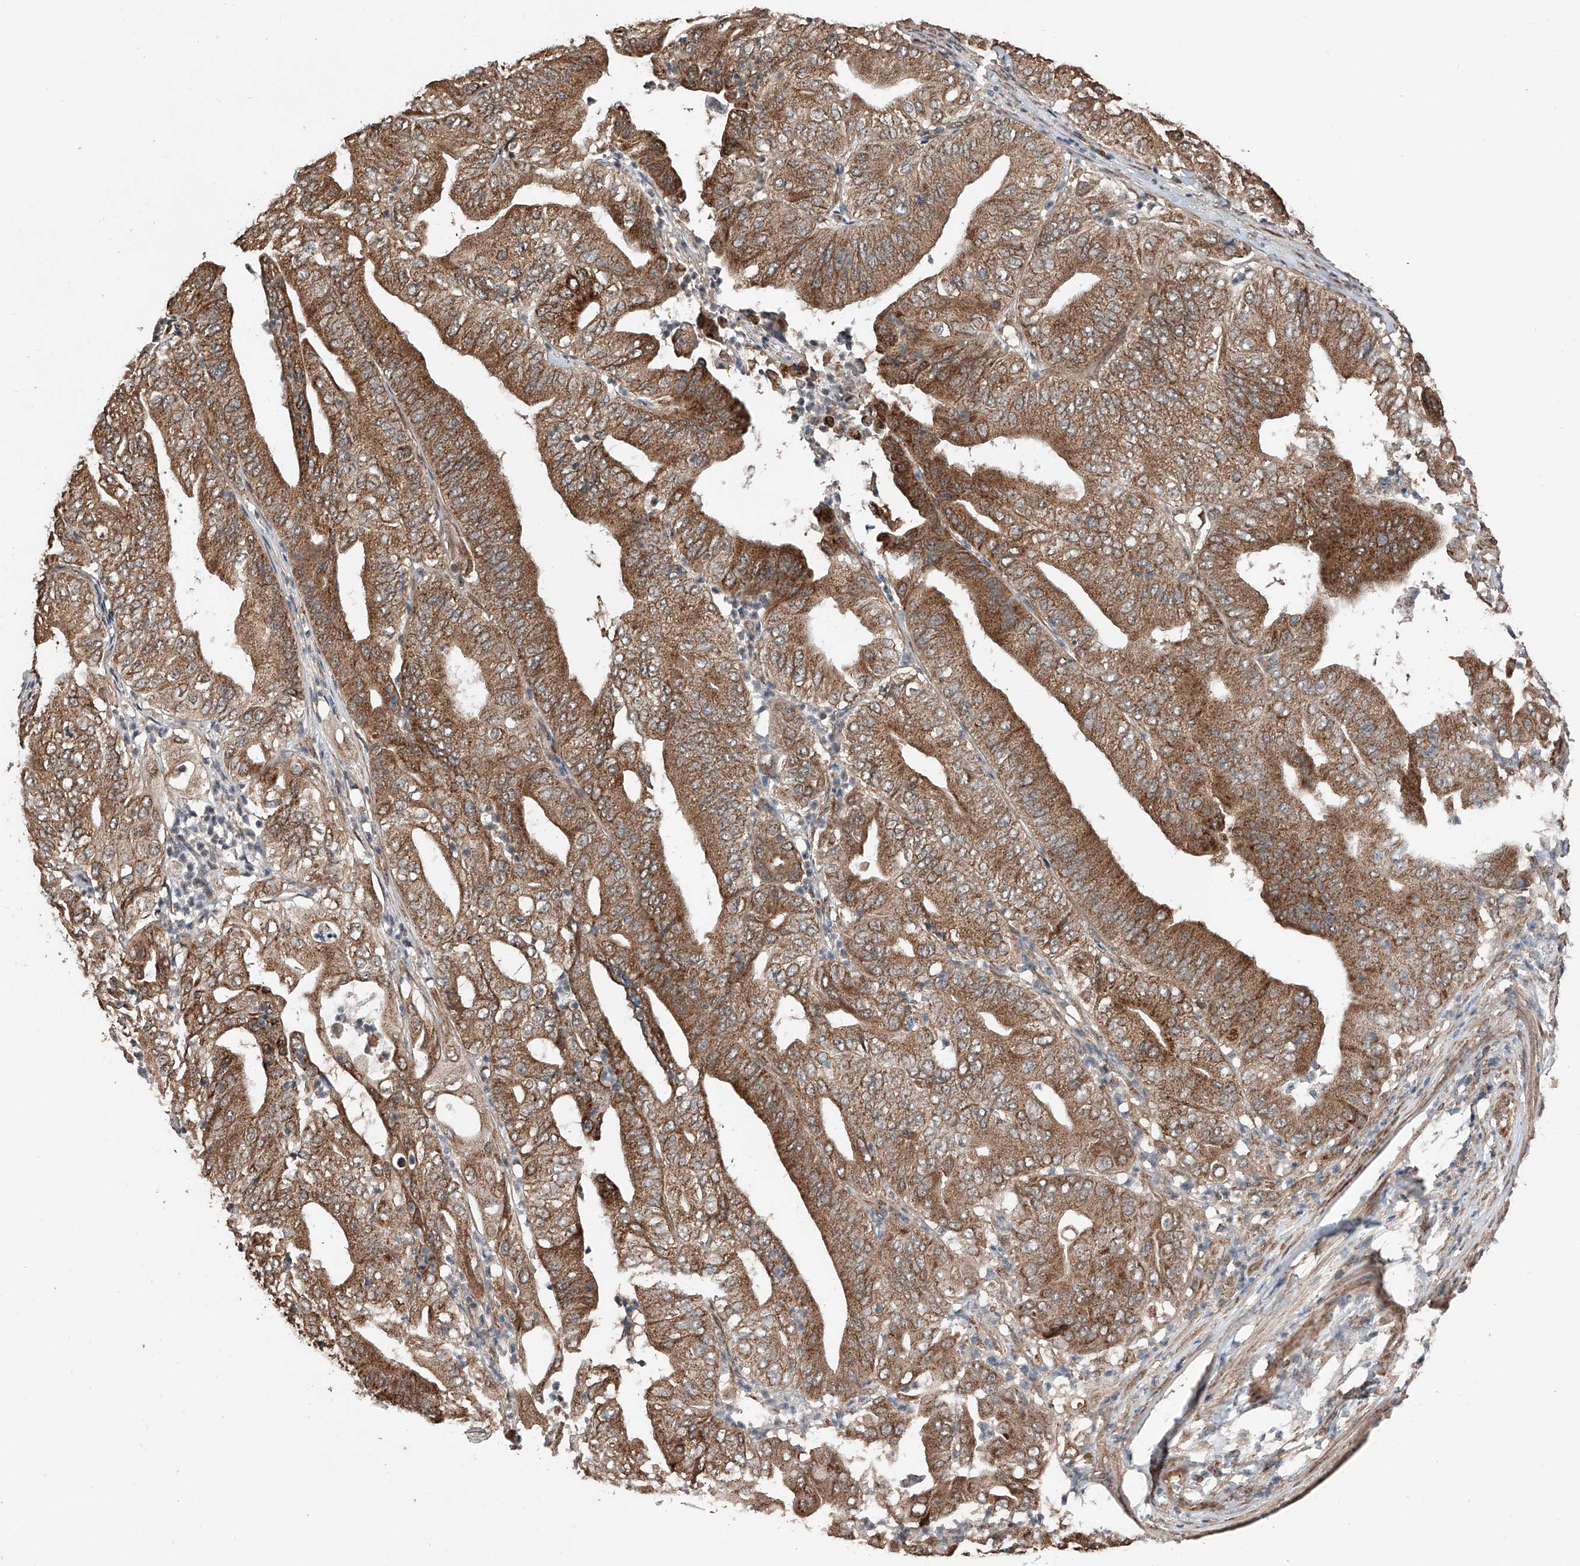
{"staining": {"intensity": "moderate", "quantity": ">75%", "location": "cytoplasmic/membranous"}, "tissue": "pancreatic cancer", "cell_type": "Tumor cells", "image_type": "cancer", "snomed": [{"axis": "morphology", "description": "Adenocarcinoma, NOS"}, {"axis": "topography", "description": "Pancreas"}], "caption": "A photomicrograph of adenocarcinoma (pancreatic) stained for a protein exhibits moderate cytoplasmic/membranous brown staining in tumor cells.", "gene": "ZNF445", "patient": {"sex": "female", "age": 77}}